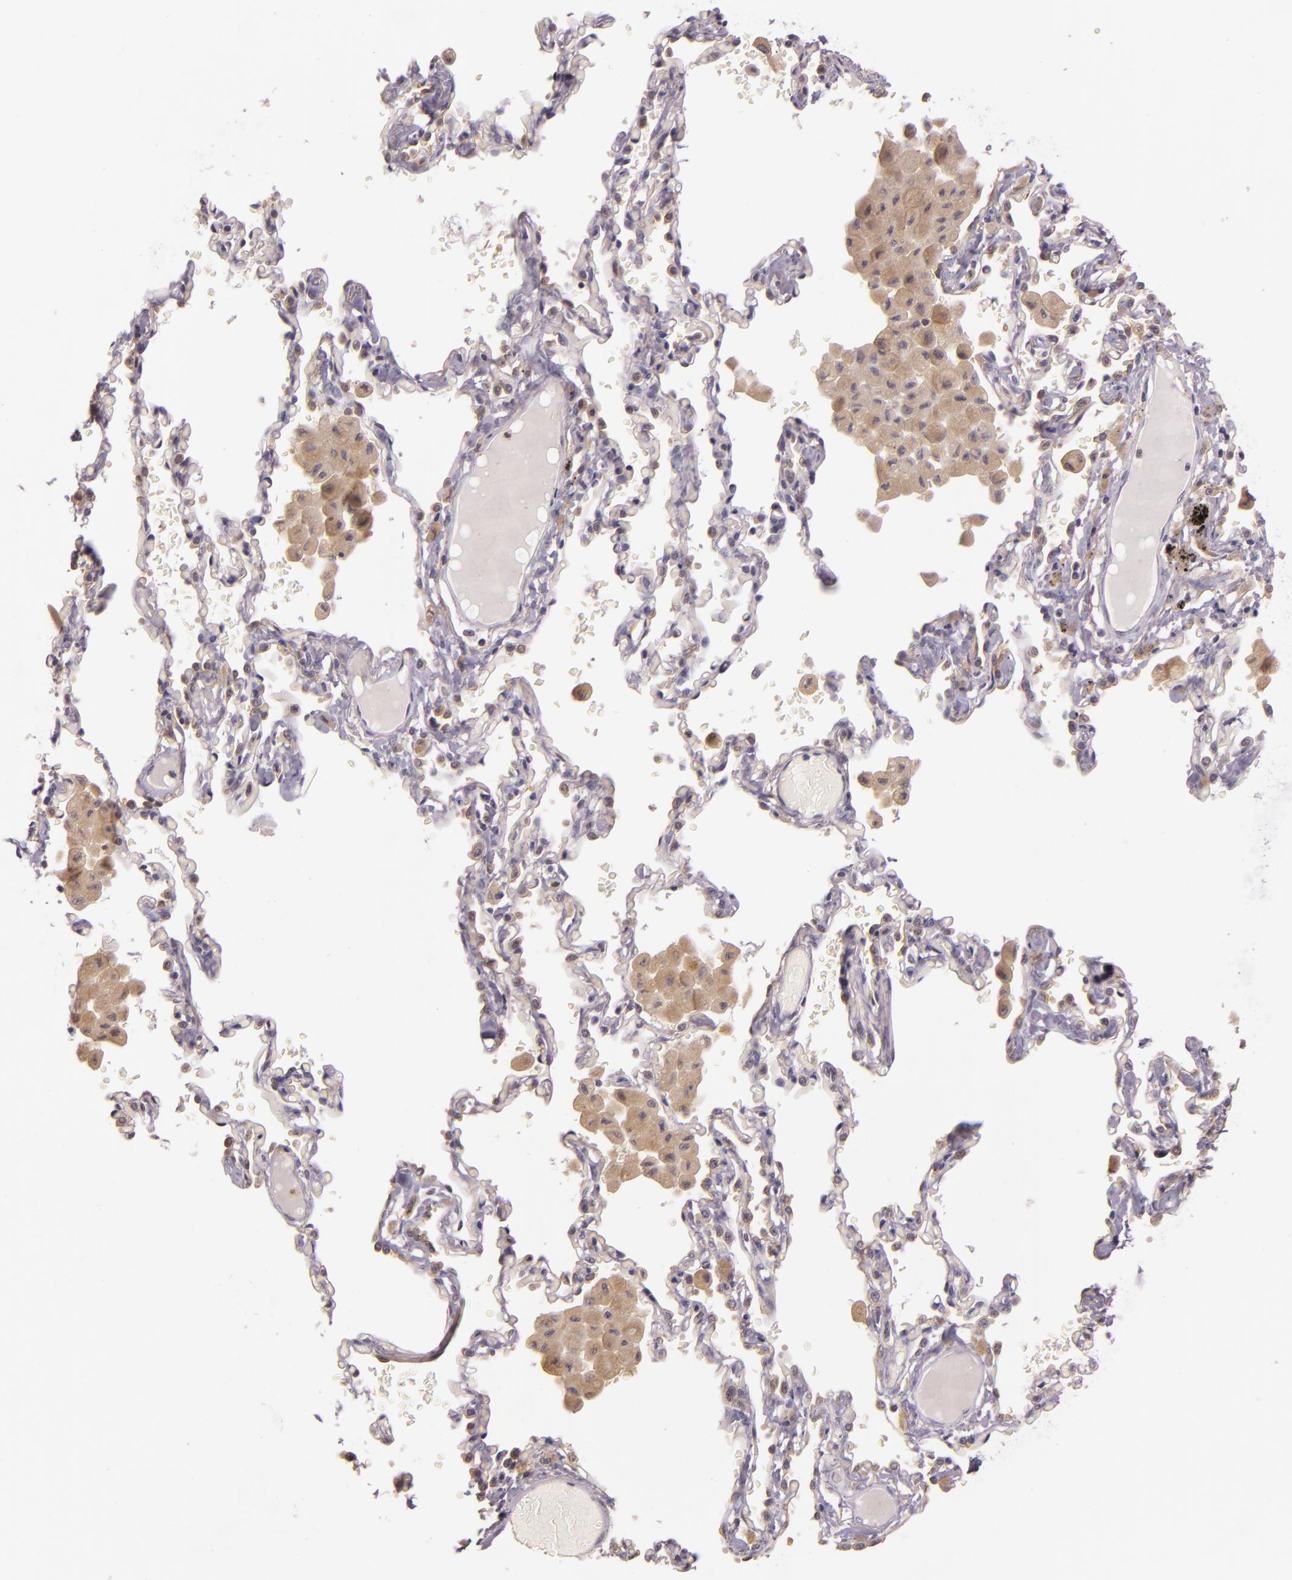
{"staining": {"intensity": "moderate", "quantity": ">75%", "location": "cytoplasmic/membranous"}, "tissue": "bronchus", "cell_type": "Respiratory epithelial cells", "image_type": "normal", "snomed": [{"axis": "morphology", "description": "Normal tissue, NOS"}, {"axis": "morphology", "description": "Squamous cell carcinoma, NOS"}, {"axis": "topography", "description": "Bronchus"}, {"axis": "topography", "description": "Lung"}], "caption": "Respiratory epithelial cells demonstrate moderate cytoplasmic/membranous expression in approximately >75% of cells in normal bronchus. The protein is stained brown, and the nuclei are stained in blue (DAB IHC with brightfield microscopy, high magnification).", "gene": "ARMH4", "patient": {"sex": "female", "age": 47}}